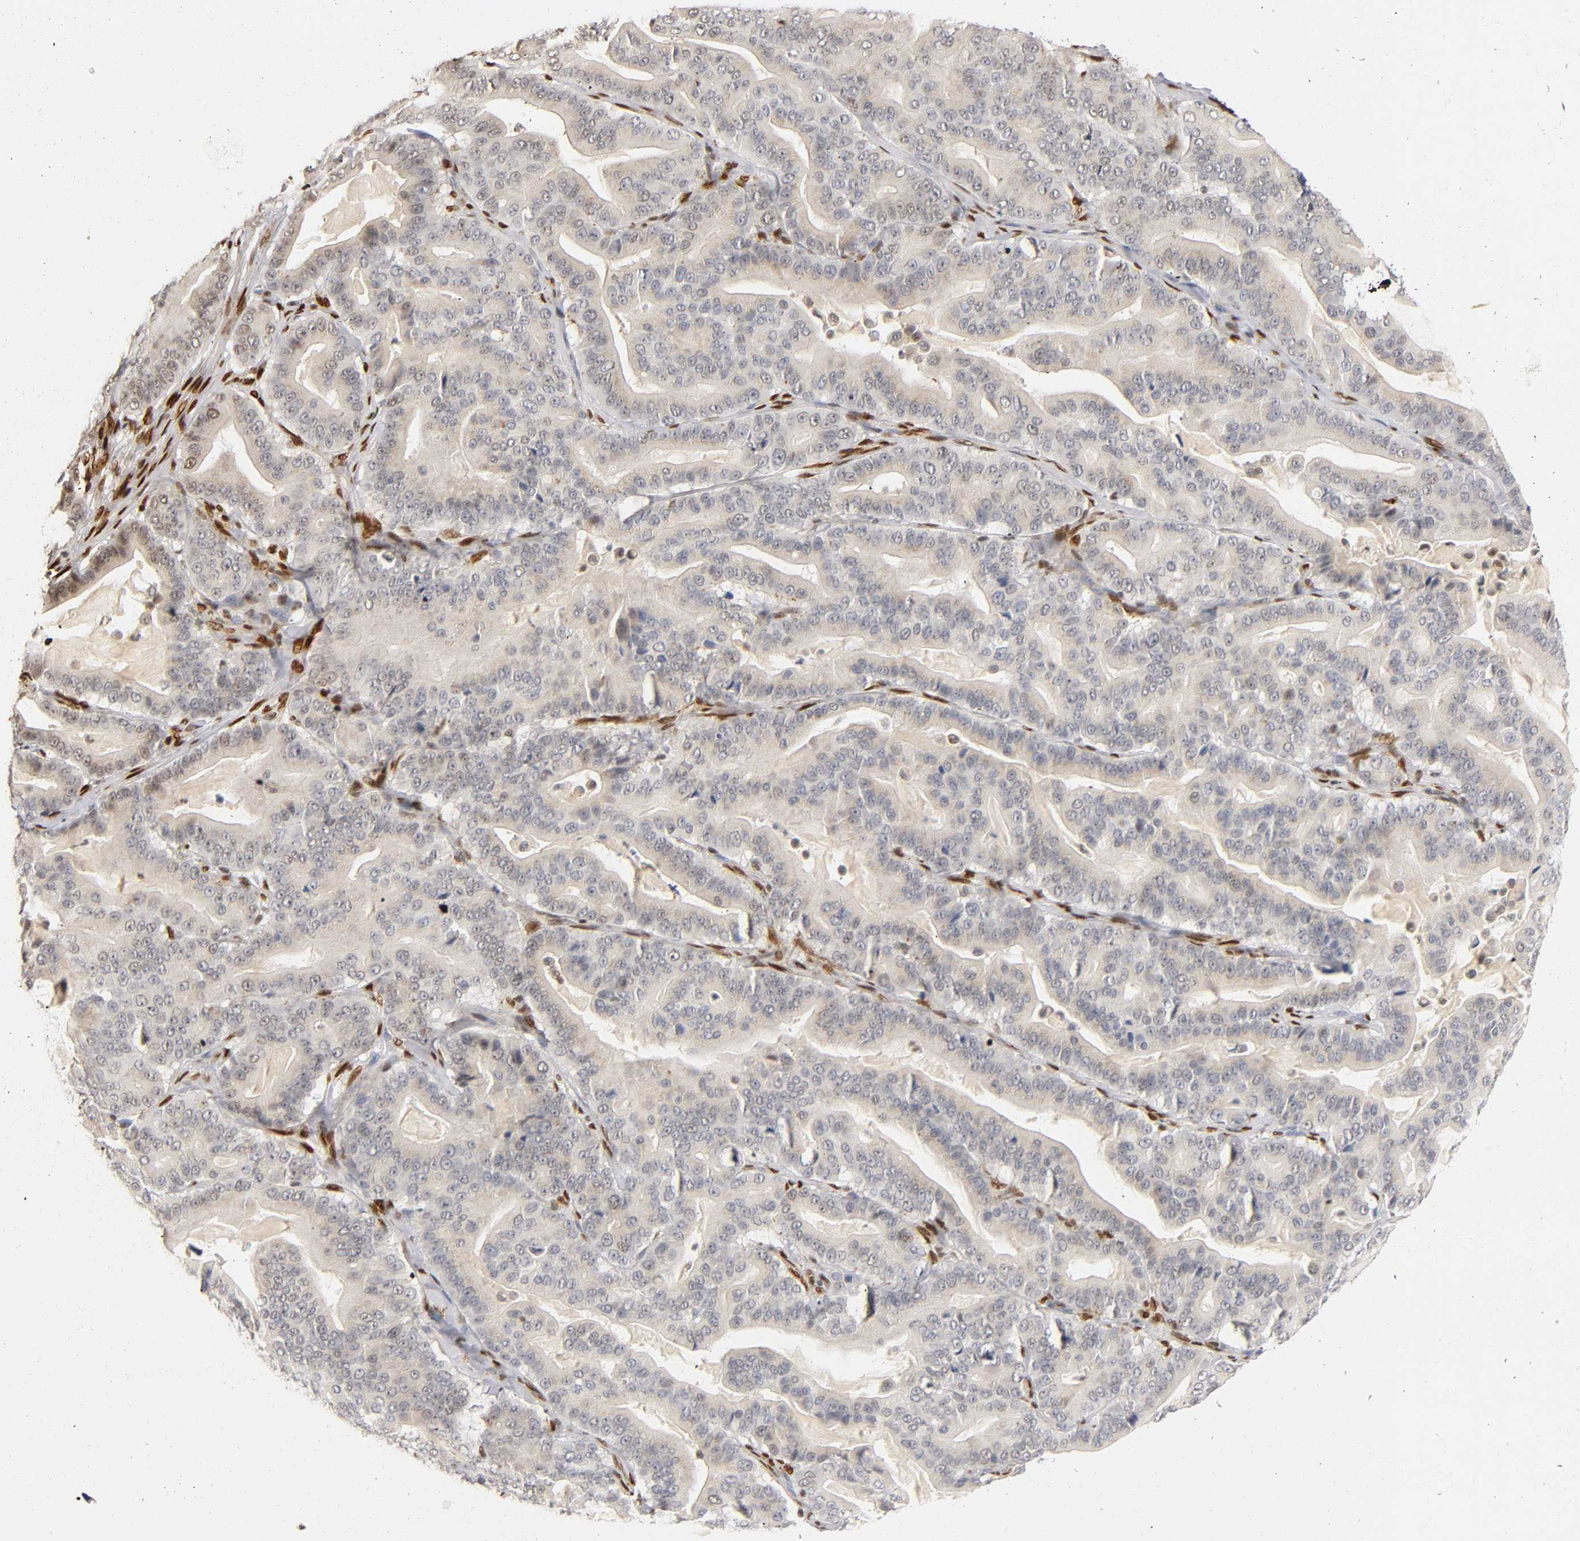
{"staining": {"intensity": "weak", "quantity": "25%-75%", "location": "cytoplasmic/membranous"}, "tissue": "pancreatic cancer", "cell_type": "Tumor cells", "image_type": "cancer", "snomed": [{"axis": "morphology", "description": "Adenocarcinoma, NOS"}, {"axis": "topography", "description": "Pancreas"}], "caption": "IHC (DAB (3,3'-diaminobenzidine)) staining of human adenocarcinoma (pancreatic) demonstrates weak cytoplasmic/membranous protein expression in about 25%-75% of tumor cells. (Brightfield microscopy of DAB IHC at high magnification).", "gene": "RUNX1", "patient": {"sex": "male", "age": 63}}